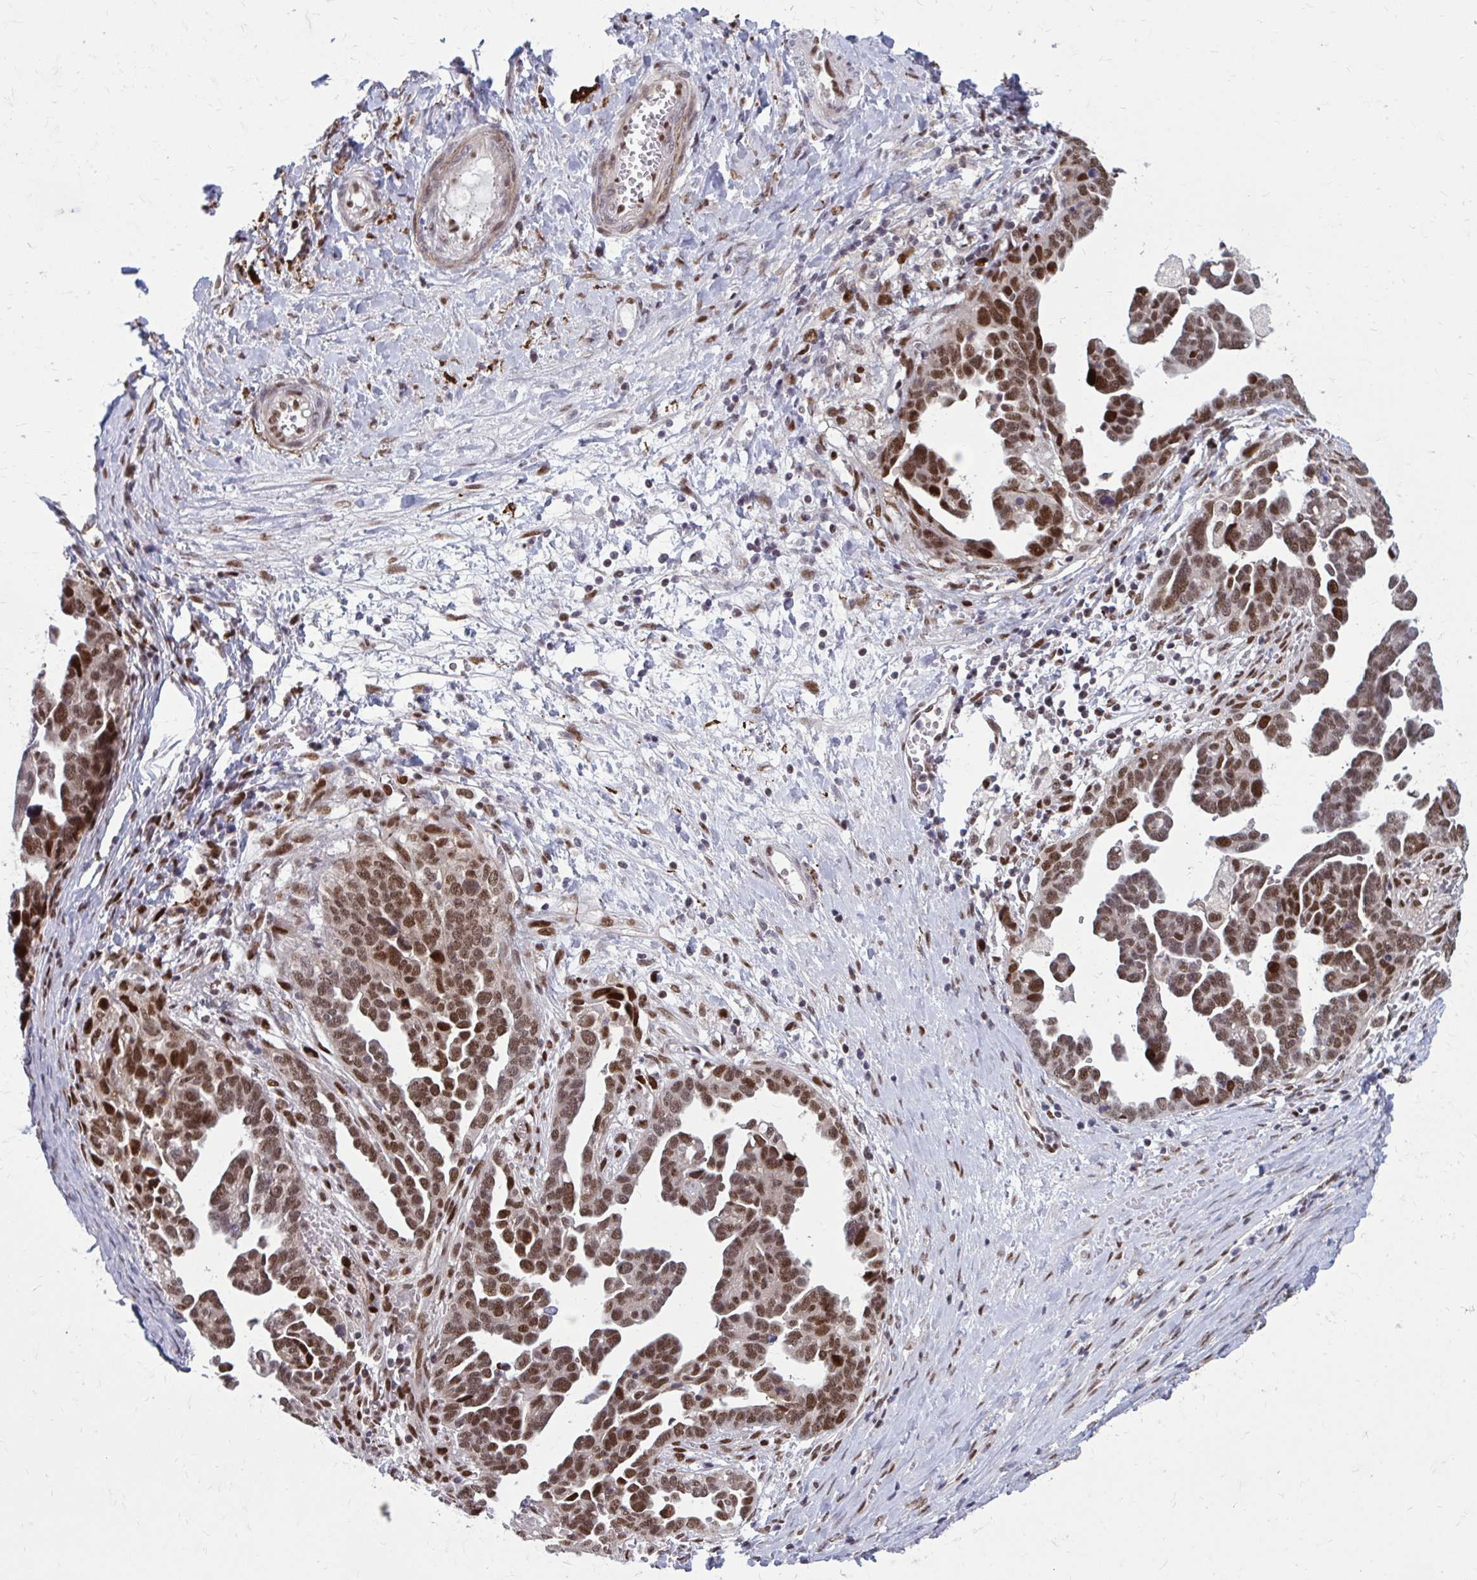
{"staining": {"intensity": "strong", "quantity": ">75%", "location": "nuclear"}, "tissue": "ovarian cancer", "cell_type": "Tumor cells", "image_type": "cancer", "snomed": [{"axis": "morphology", "description": "Cystadenocarcinoma, serous, NOS"}, {"axis": "topography", "description": "Ovary"}], "caption": "Ovarian serous cystadenocarcinoma stained for a protein displays strong nuclear positivity in tumor cells. The staining was performed using DAB (3,3'-diaminobenzidine), with brown indicating positive protein expression. Nuclei are stained blue with hematoxylin.", "gene": "PSME4", "patient": {"sex": "female", "age": 54}}